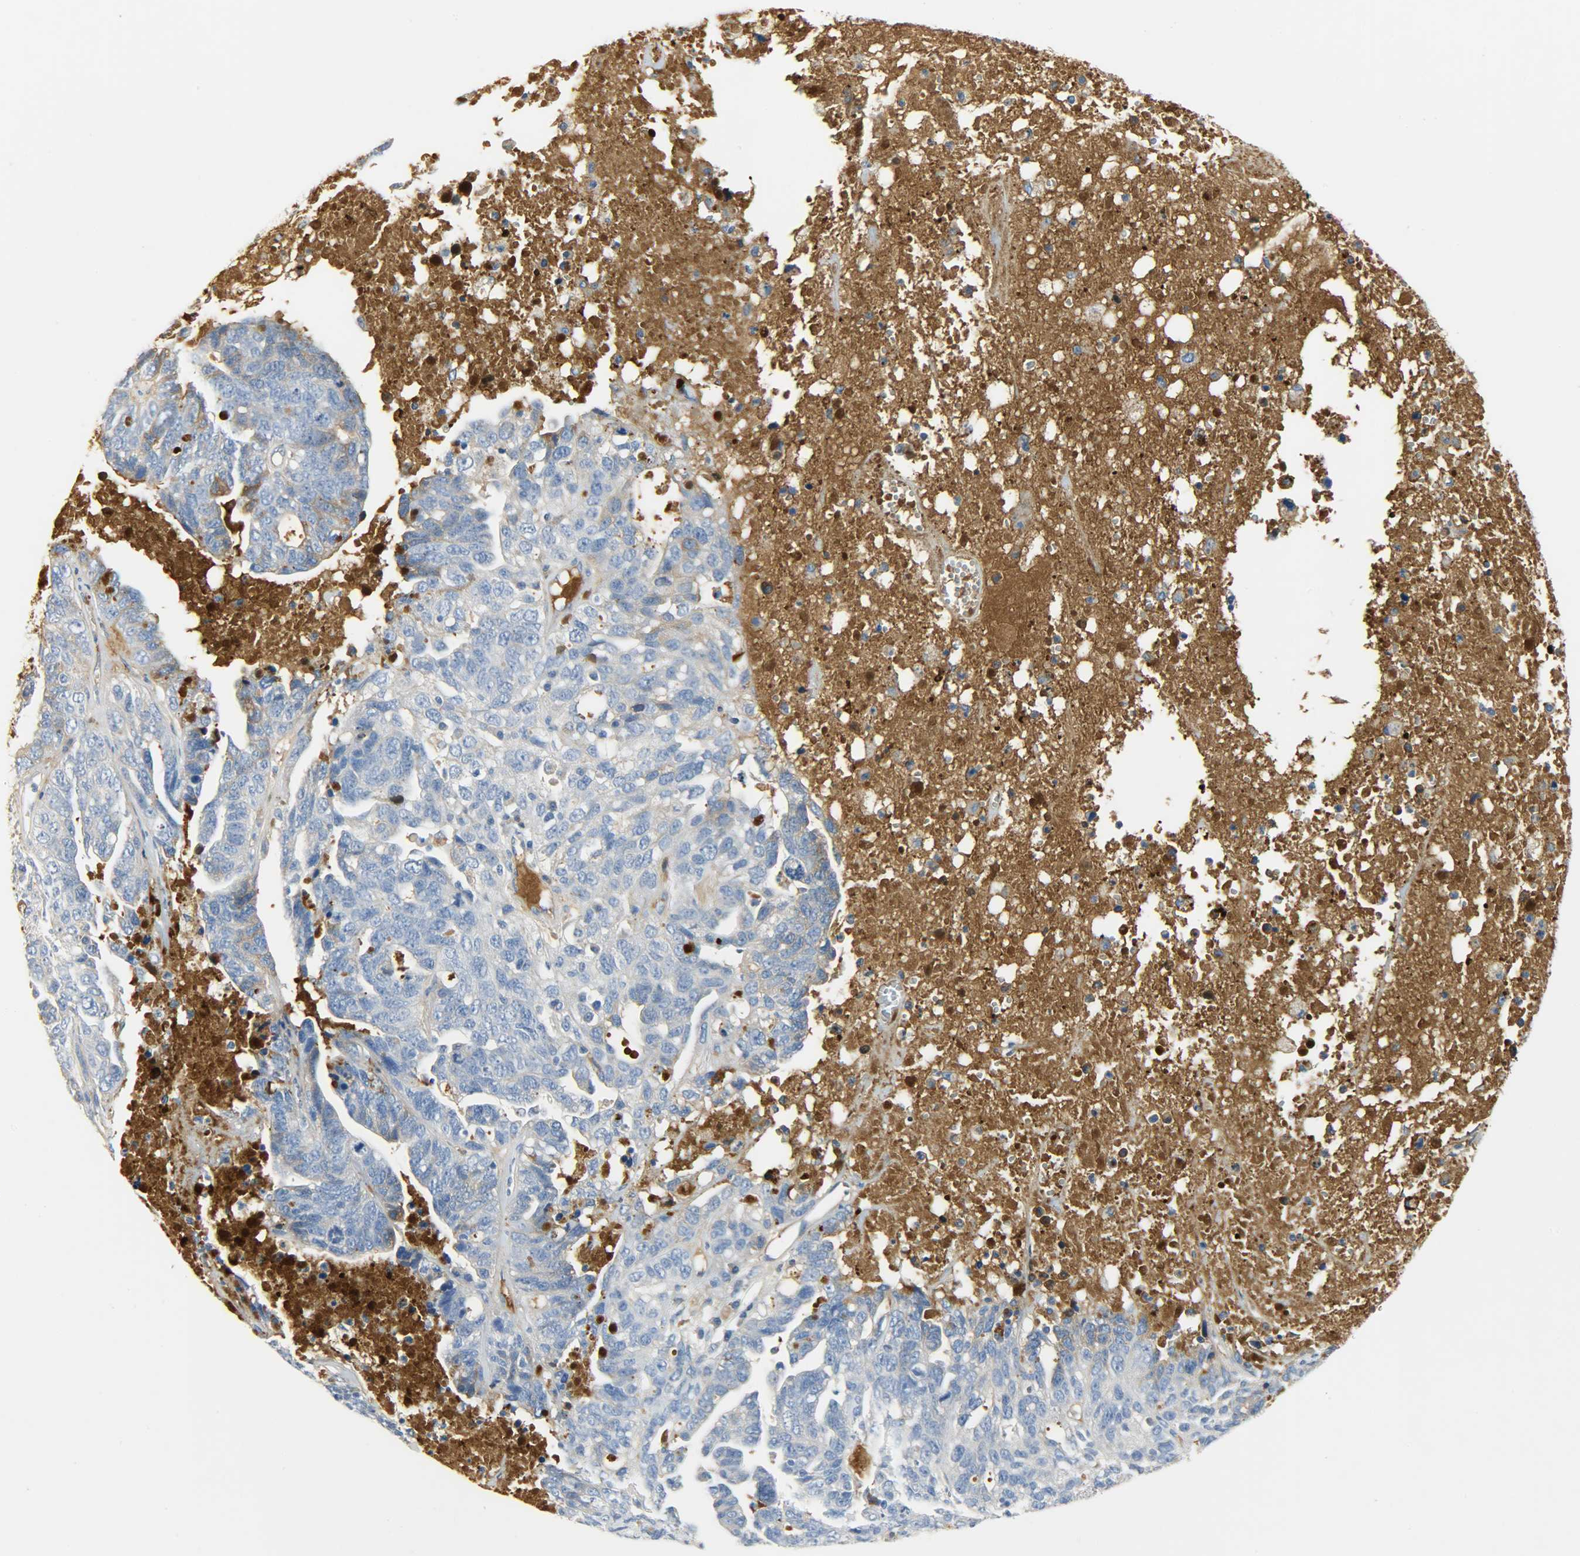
{"staining": {"intensity": "weak", "quantity": "<25%", "location": "cytoplasmic/membranous"}, "tissue": "ovarian cancer", "cell_type": "Tumor cells", "image_type": "cancer", "snomed": [{"axis": "morphology", "description": "Cystadenocarcinoma, serous, NOS"}, {"axis": "topography", "description": "Ovary"}], "caption": "High magnification brightfield microscopy of serous cystadenocarcinoma (ovarian) stained with DAB (3,3'-diaminobenzidine) (brown) and counterstained with hematoxylin (blue): tumor cells show no significant expression. (DAB (3,3'-diaminobenzidine) immunohistochemistry (IHC) visualized using brightfield microscopy, high magnification).", "gene": "CRP", "patient": {"sex": "female", "age": 71}}